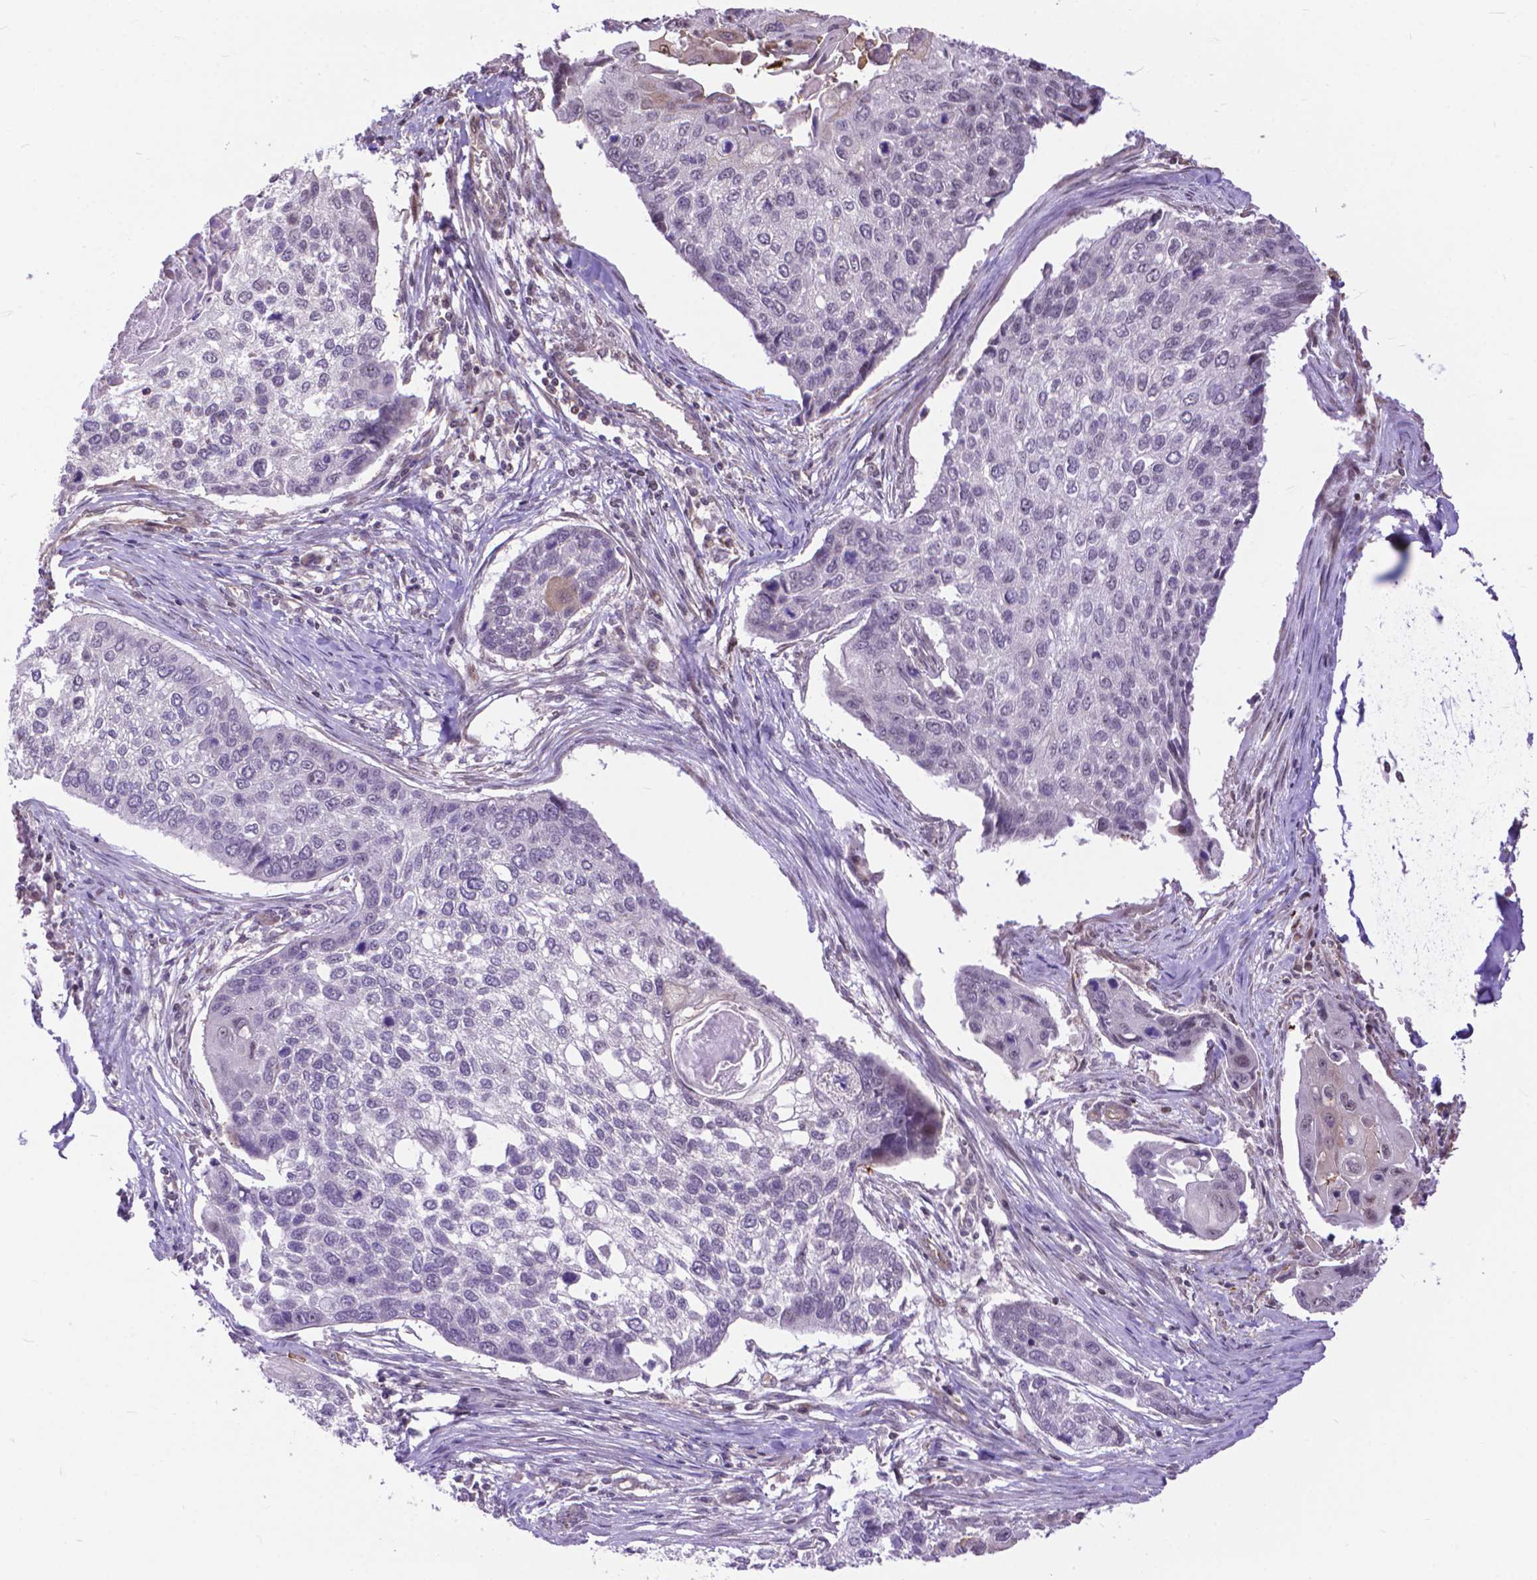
{"staining": {"intensity": "negative", "quantity": "none", "location": "none"}, "tissue": "lung cancer", "cell_type": "Tumor cells", "image_type": "cancer", "snomed": [{"axis": "morphology", "description": "Squamous cell carcinoma, NOS"}, {"axis": "morphology", "description": "Squamous cell carcinoma, metastatic, NOS"}, {"axis": "topography", "description": "Lung"}], "caption": "Tumor cells show no significant protein expression in lung metastatic squamous cell carcinoma.", "gene": "TMEM135", "patient": {"sex": "male", "age": 63}}